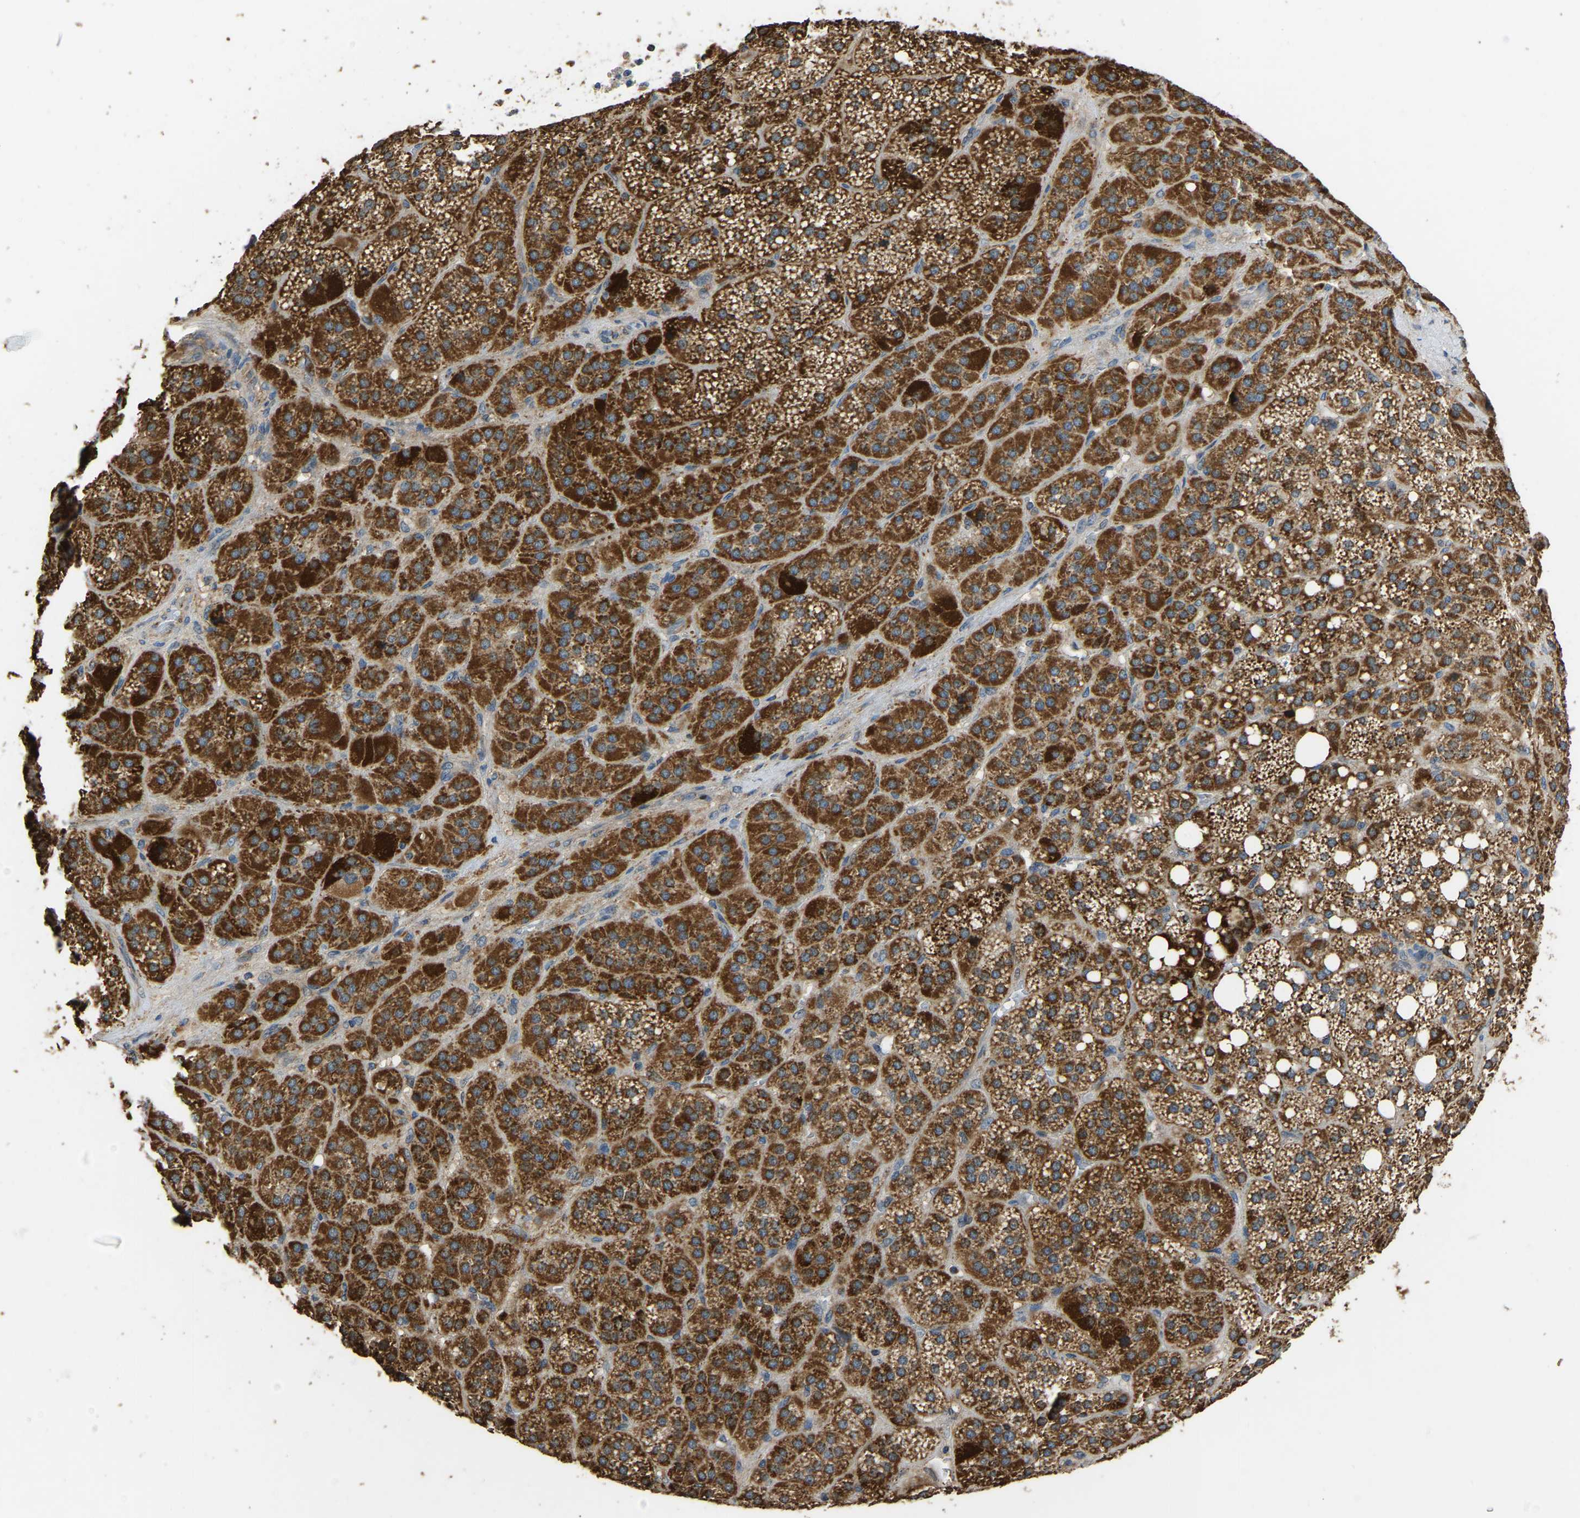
{"staining": {"intensity": "strong", "quantity": ">75%", "location": "cytoplasmic/membranous"}, "tissue": "adrenal gland", "cell_type": "Glandular cells", "image_type": "normal", "snomed": [{"axis": "morphology", "description": "Normal tissue, NOS"}, {"axis": "topography", "description": "Adrenal gland"}], "caption": "The image reveals a brown stain indicating the presence of a protein in the cytoplasmic/membranous of glandular cells in adrenal gland.", "gene": "TUFM", "patient": {"sex": "female", "age": 59}}